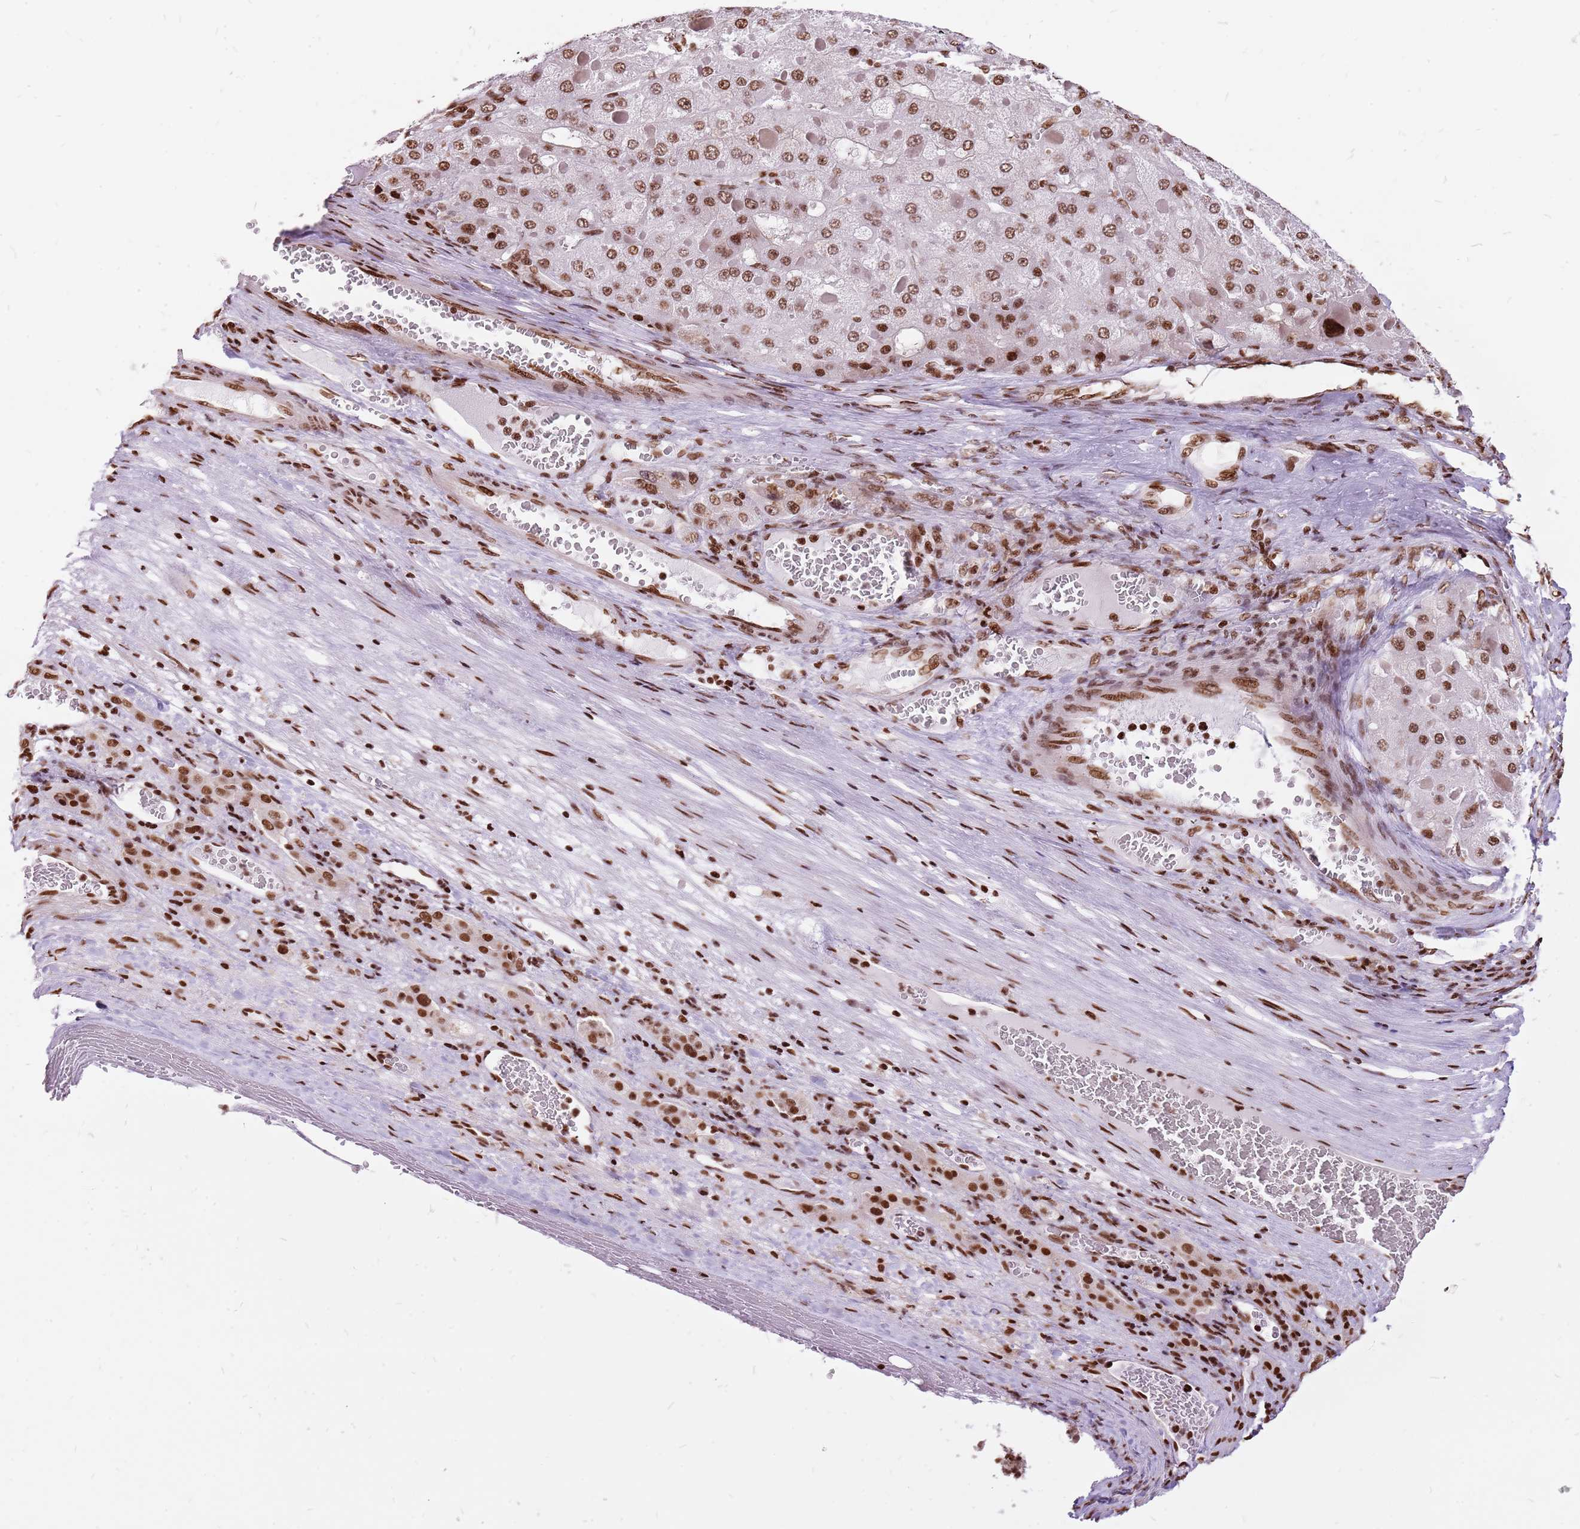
{"staining": {"intensity": "moderate", "quantity": ">75%", "location": "nuclear"}, "tissue": "liver cancer", "cell_type": "Tumor cells", "image_type": "cancer", "snomed": [{"axis": "morphology", "description": "Carcinoma, Hepatocellular, NOS"}, {"axis": "topography", "description": "Liver"}], "caption": "This histopathology image demonstrates immunohistochemistry (IHC) staining of hepatocellular carcinoma (liver), with medium moderate nuclear positivity in approximately >75% of tumor cells.", "gene": "WASHC4", "patient": {"sex": "female", "age": 73}}